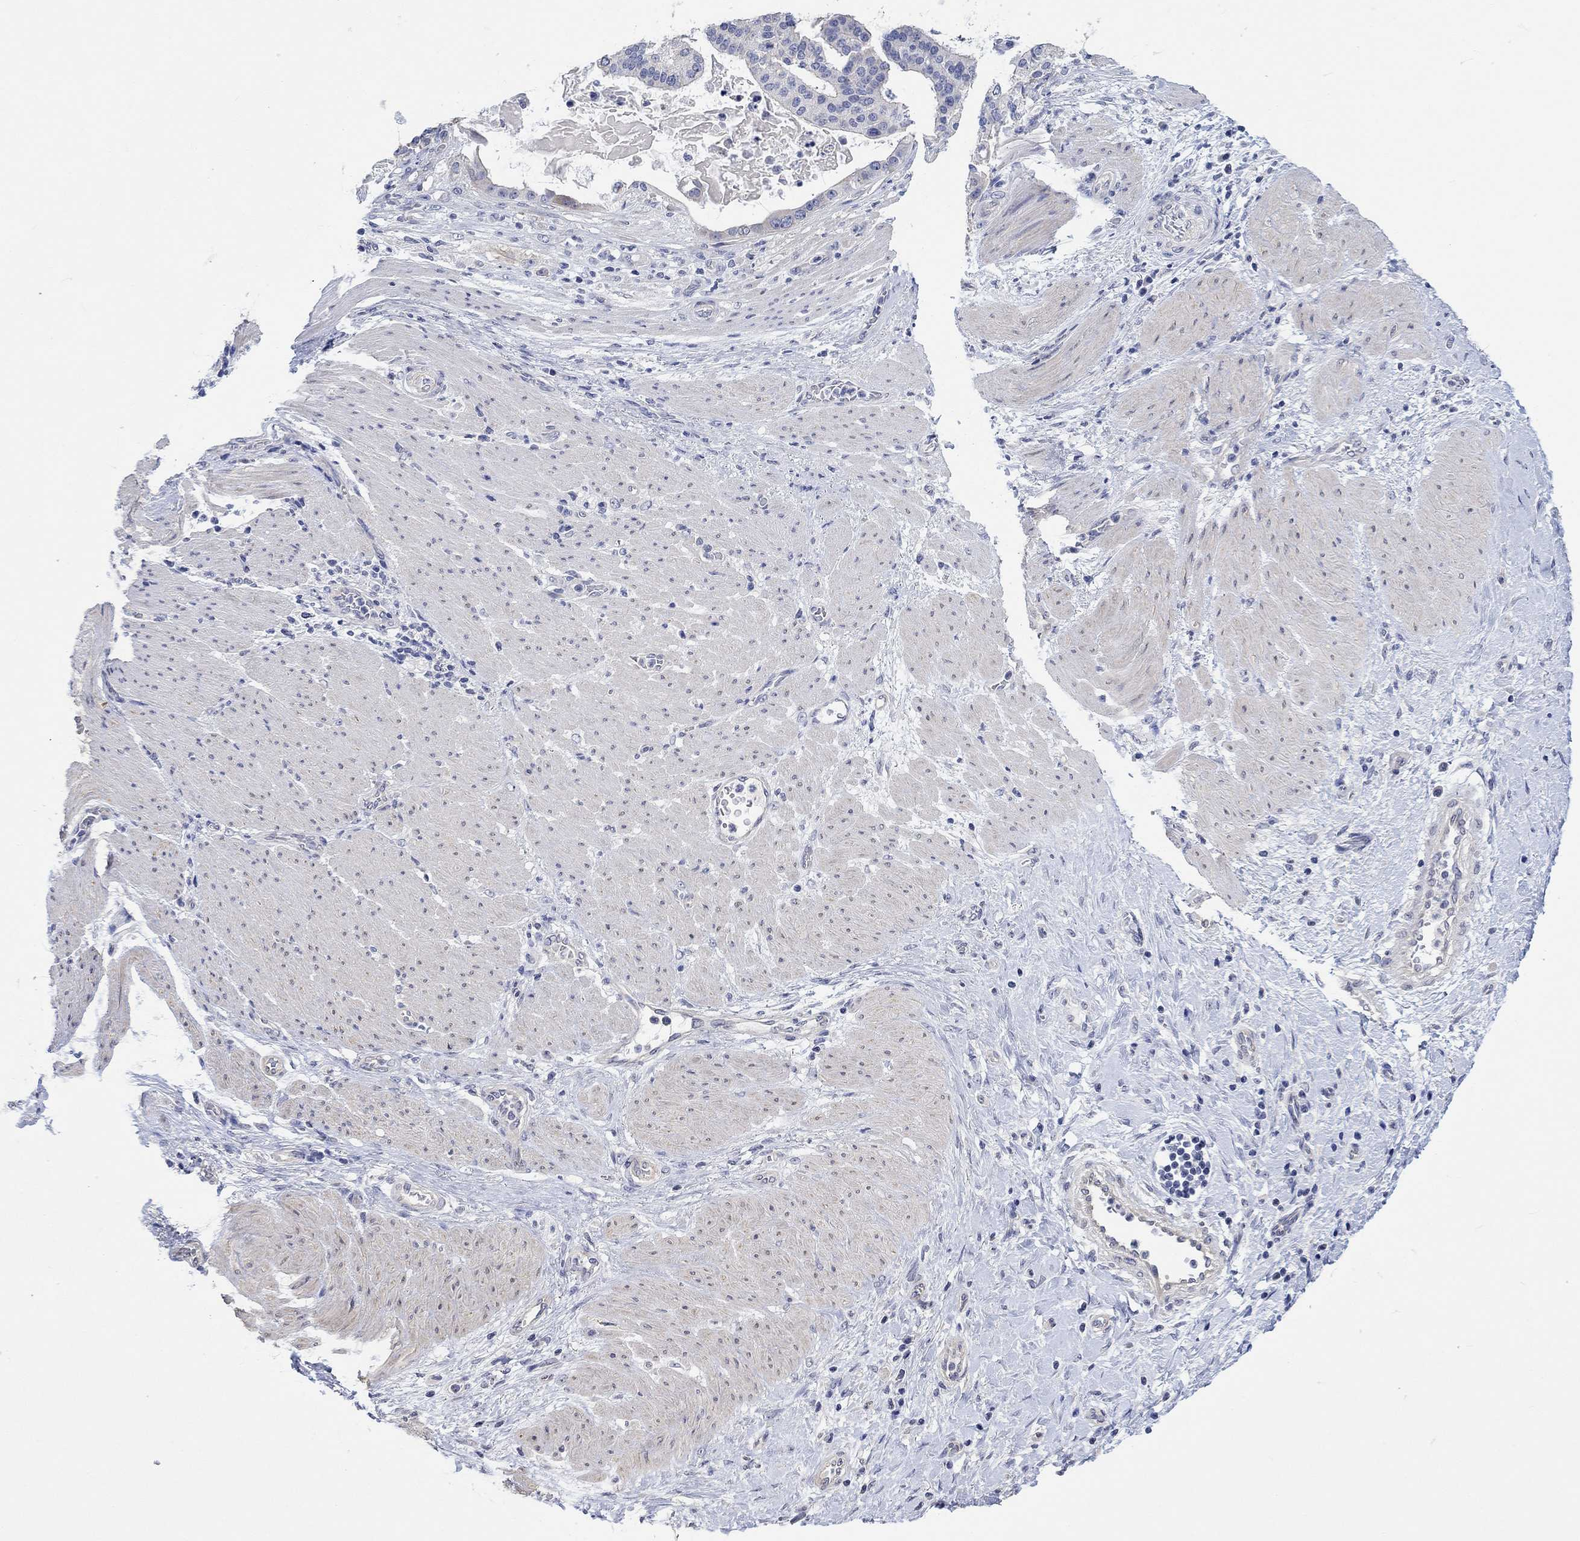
{"staining": {"intensity": "negative", "quantity": "none", "location": "none"}, "tissue": "stomach cancer", "cell_type": "Tumor cells", "image_type": "cancer", "snomed": [{"axis": "morphology", "description": "Adenocarcinoma, NOS"}, {"axis": "topography", "description": "Stomach"}], "caption": "This micrograph is of stomach cancer (adenocarcinoma) stained with IHC to label a protein in brown with the nuclei are counter-stained blue. There is no expression in tumor cells.", "gene": "AGRP", "patient": {"sex": "male", "age": 48}}